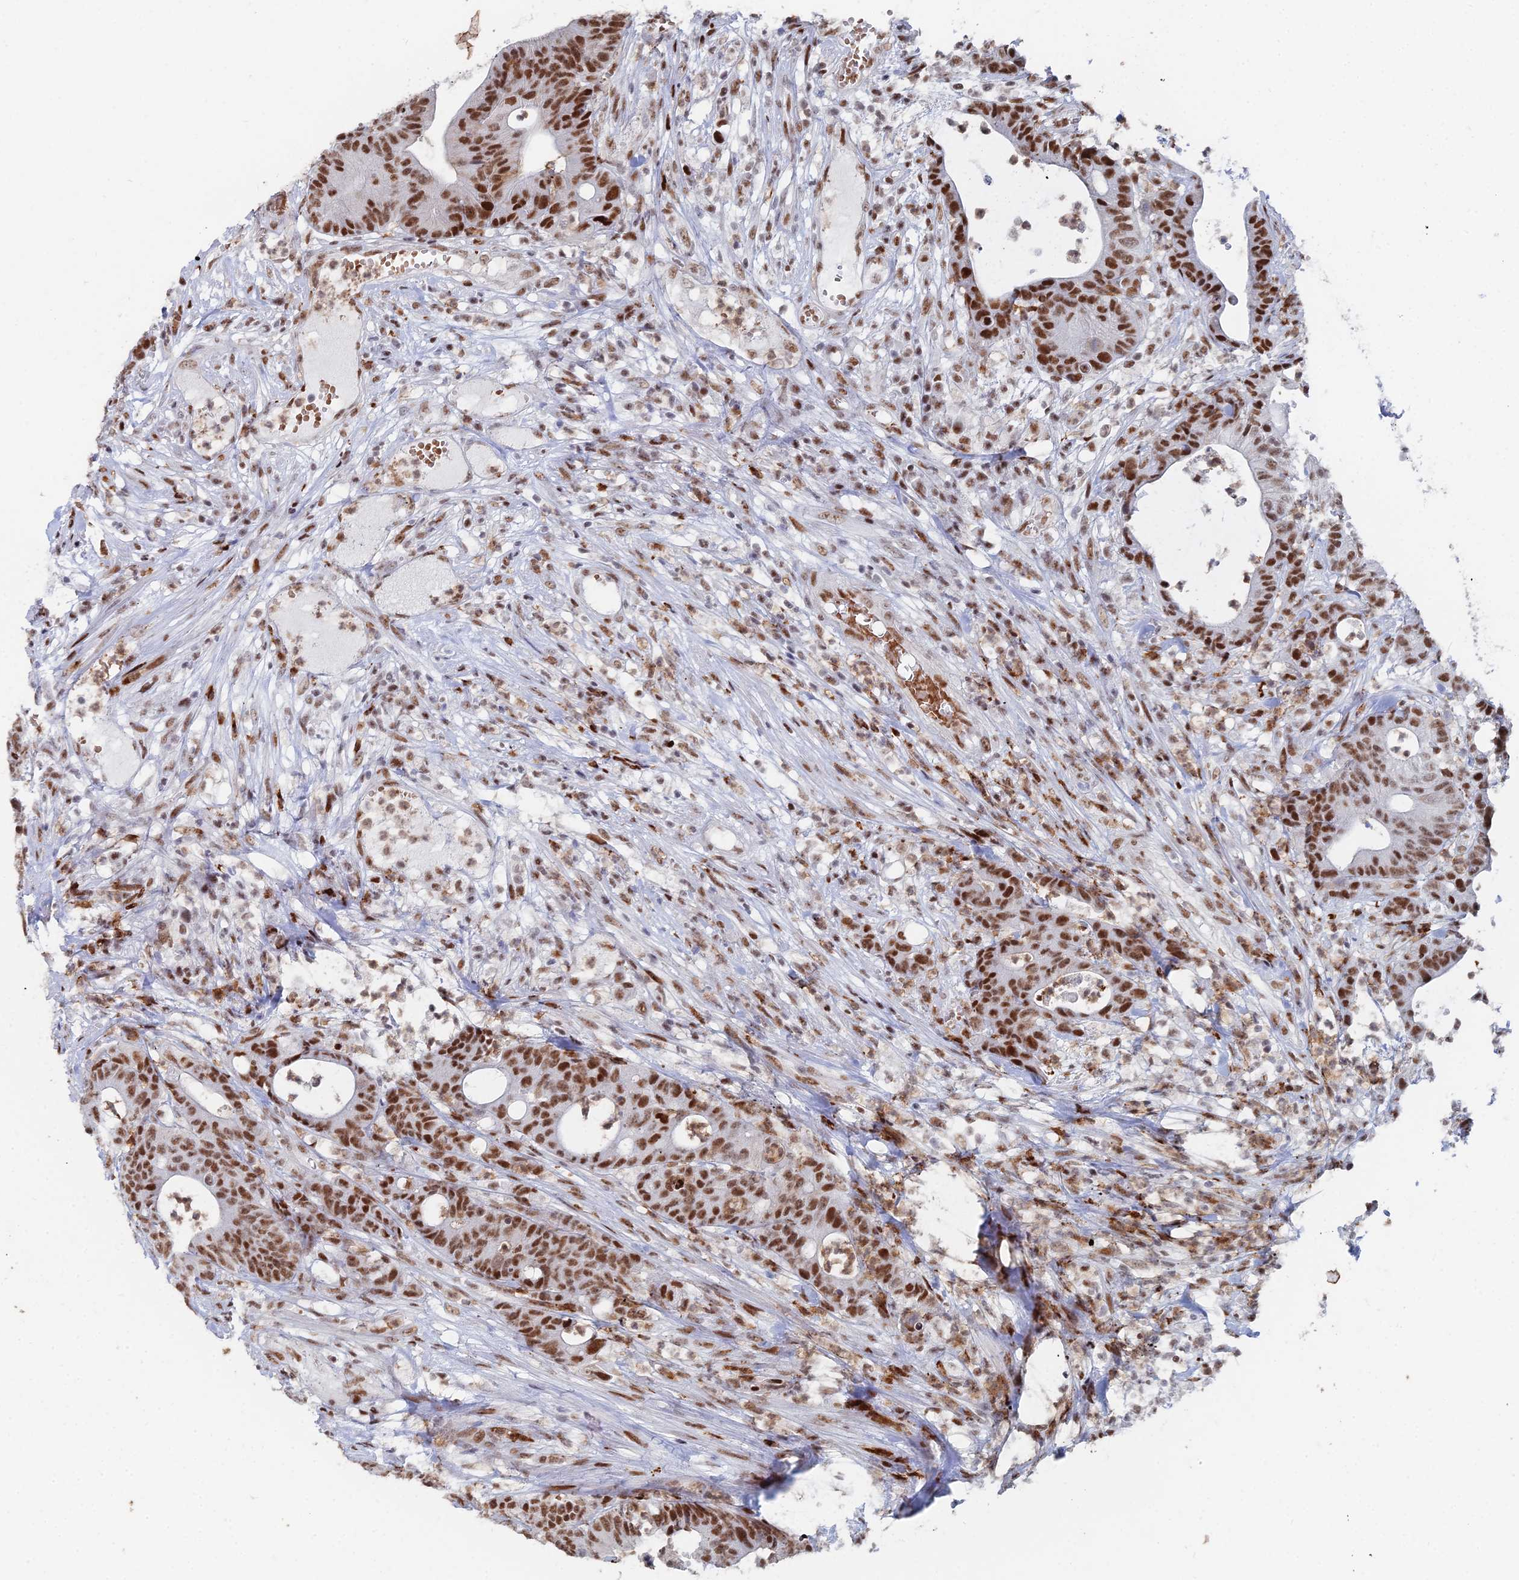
{"staining": {"intensity": "strong", "quantity": ">75%", "location": "nuclear"}, "tissue": "colorectal cancer", "cell_type": "Tumor cells", "image_type": "cancer", "snomed": [{"axis": "morphology", "description": "Adenocarcinoma, NOS"}, {"axis": "topography", "description": "Colon"}], "caption": "DAB immunohistochemical staining of human colorectal cancer reveals strong nuclear protein staining in about >75% of tumor cells. The staining is performed using DAB (3,3'-diaminobenzidine) brown chromogen to label protein expression. The nuclei are counter-stained blue using hematoxylin.", "gene": "GSC2", "patient": {"sex": "female", "age": 84}}